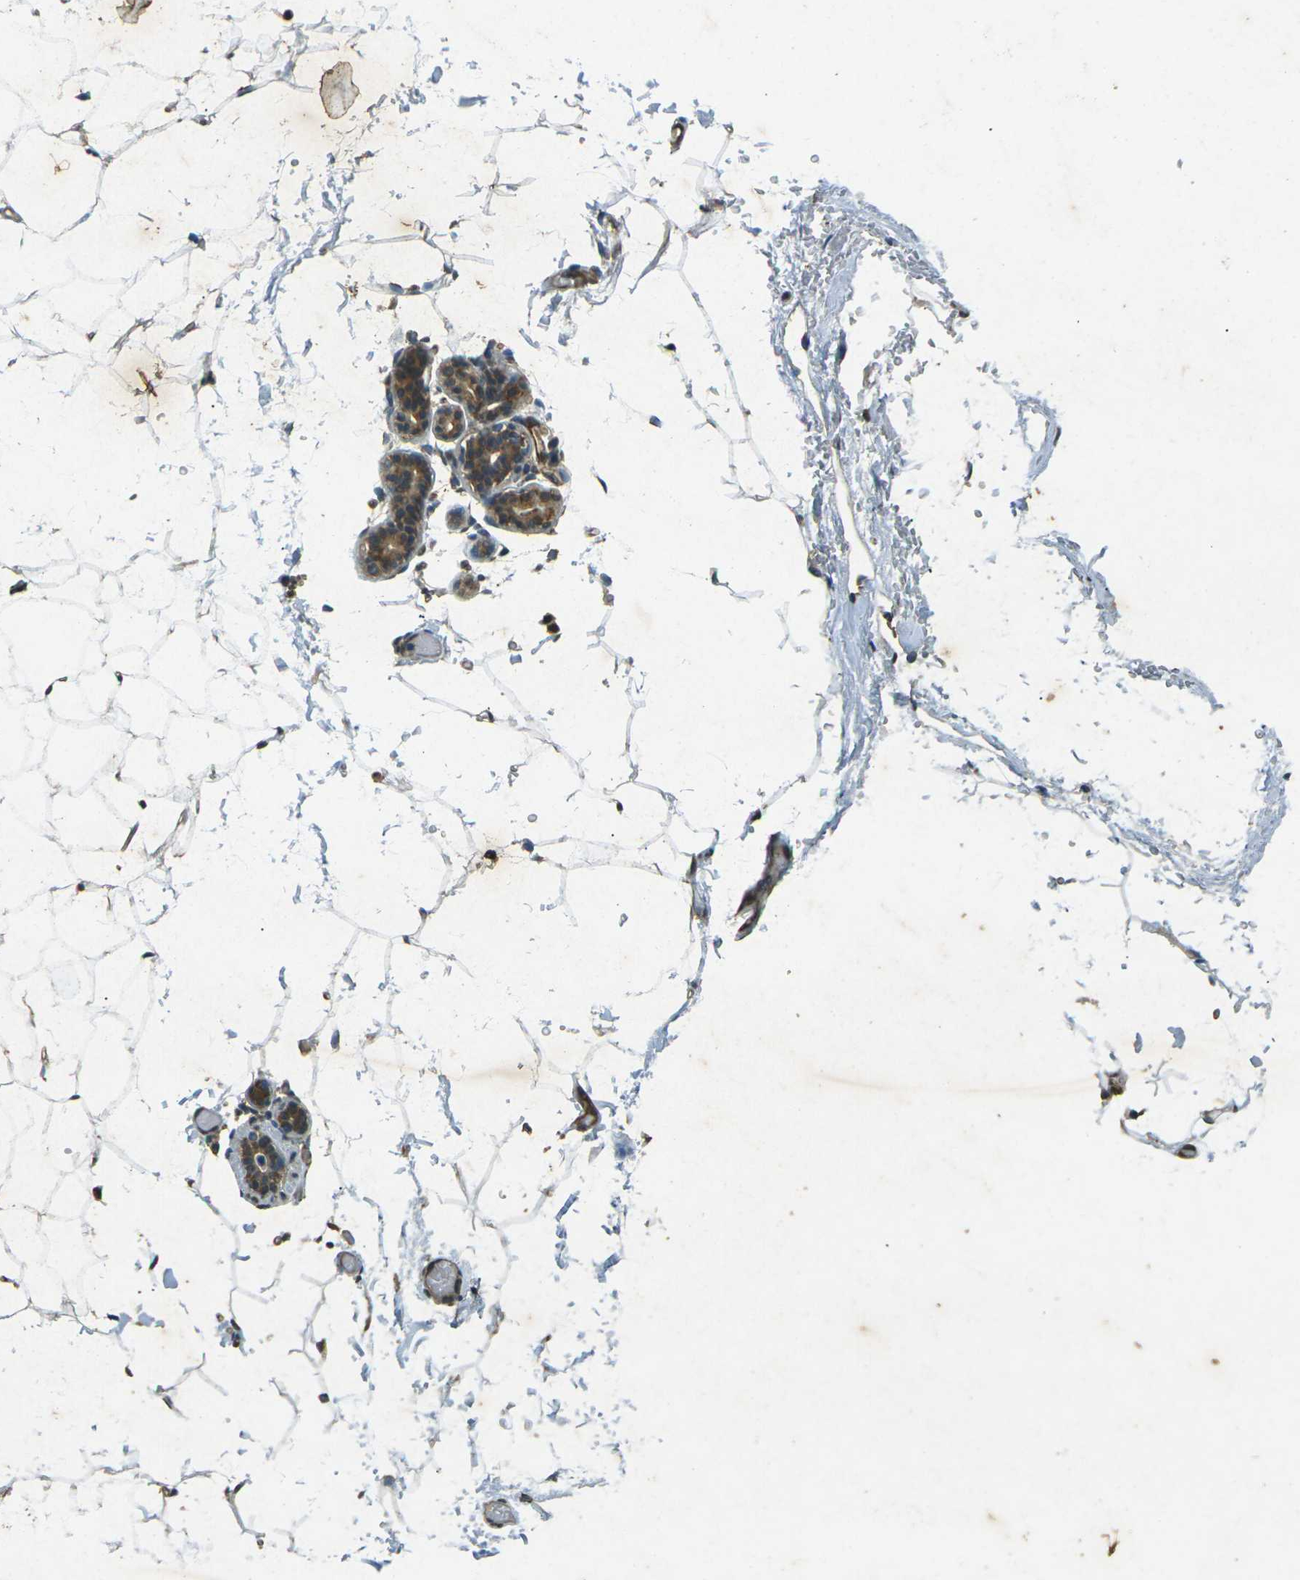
{"staining": {"intensity": "moderate", "quantity": ">75%", "location": "cytoplasmic/membranous"}, "tissue": "adipose tissue", "cell_type": "Adipocytes", "image_type": "normal", "snomed": [{"axis": "morphology", "description": "Normal tissue, NOS"}, {"axis": "topography", "description": "Breast"}, {"axis": "topography", "description": "Soft tissue"}], "caption": "A brown stain highlights moderate cytoplasmic/membranous expression of a protein in adipocytes of benign human adipose tissue.", "gene": "PDE2A", "patient": {"sex": "female", "age": 75}}